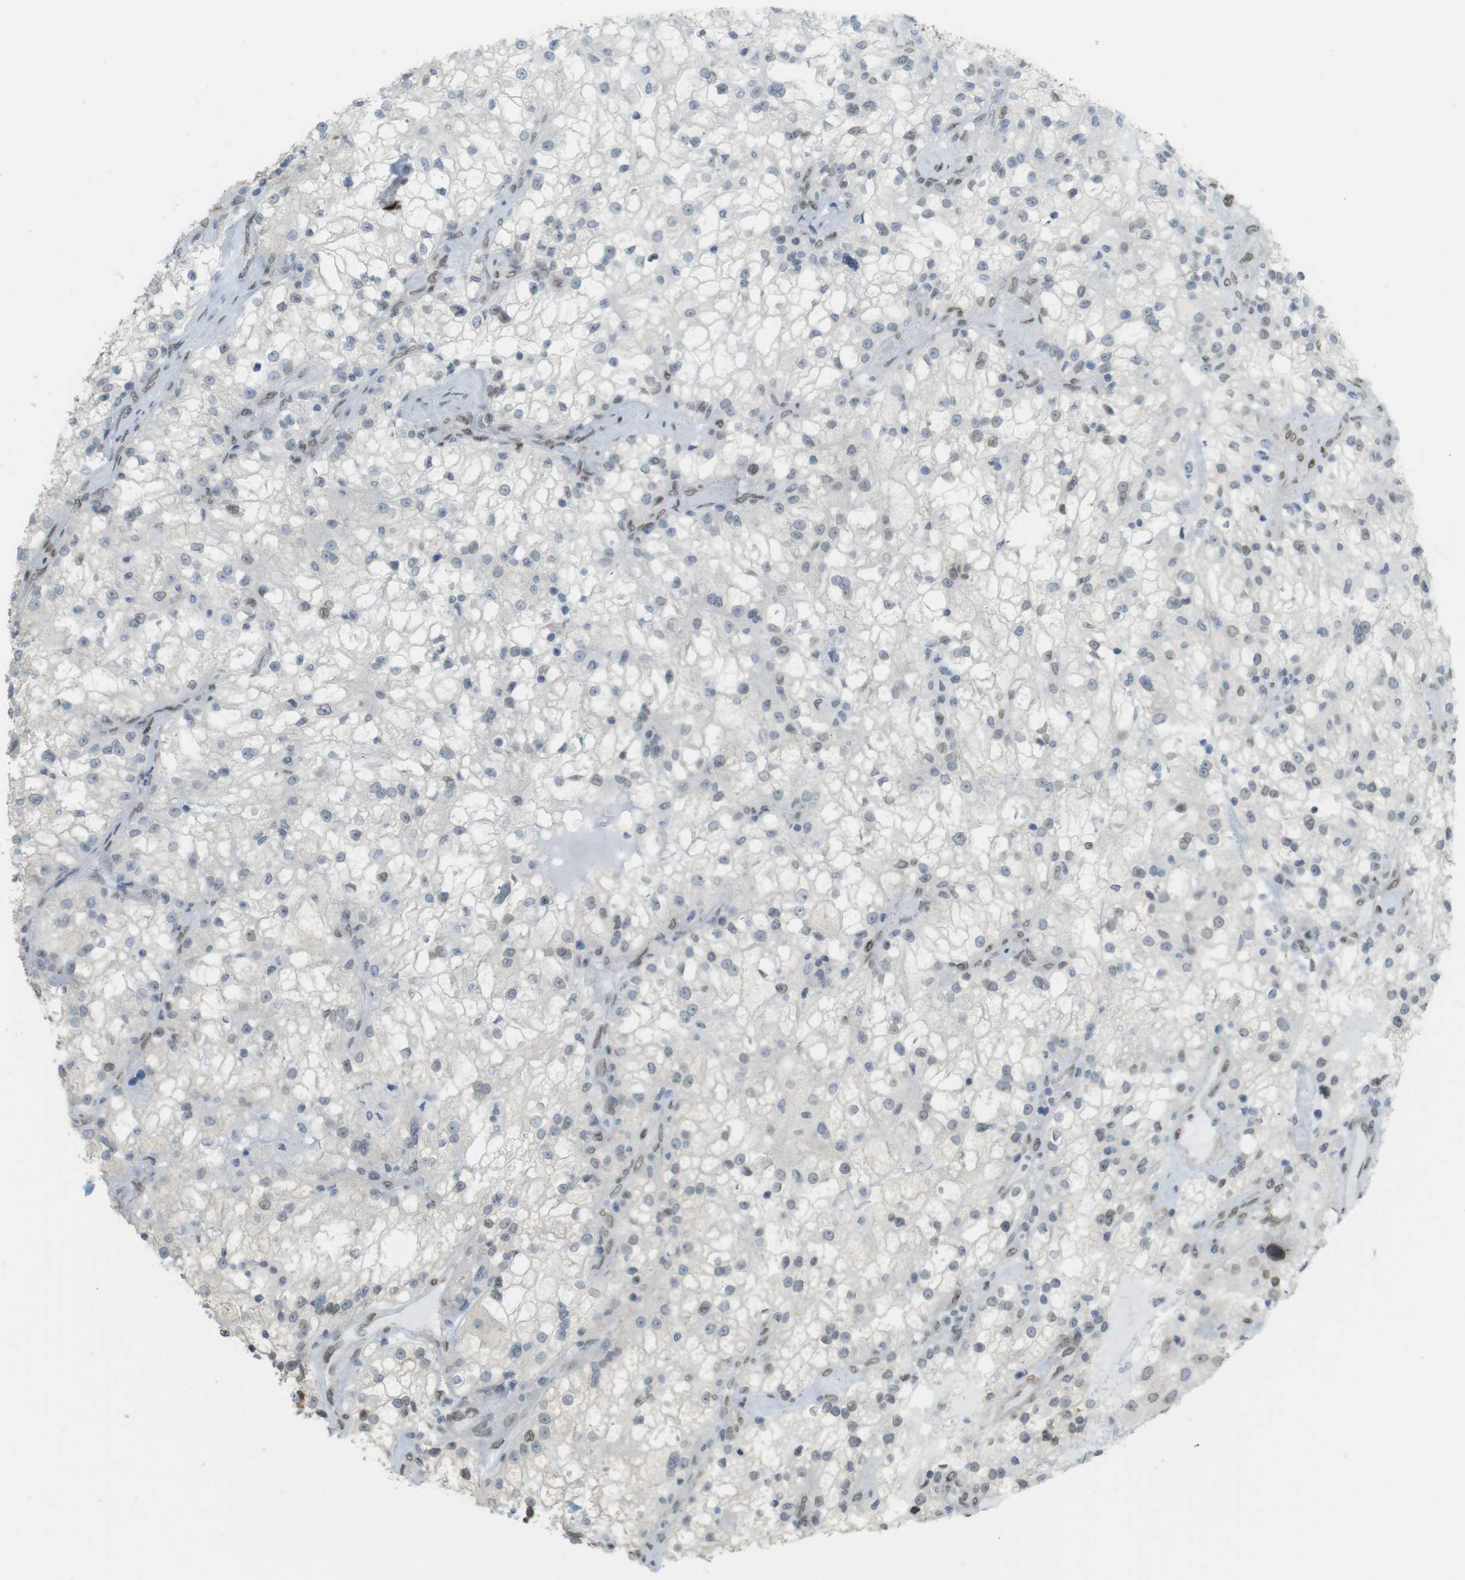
{"staining": {"intensity": "weak", "quantity": "<25%", "location": "cytoplasmic/membranous,nuclear"}, "tissue": "renal cancer", "cell_type": "Tumor cells", "image_type": "cancer", "snomed": [{"axis": "morphology", "description": "Adenocarcinoma, NOS"}, {"axis": "topography", "description": "Kidney"}], "caption": "Tumor cells are negative for brown protein staining in renal adenocarcinoma.", "gene": "ARL6IP6", "patient": {"sex": "female", "age": 52}}